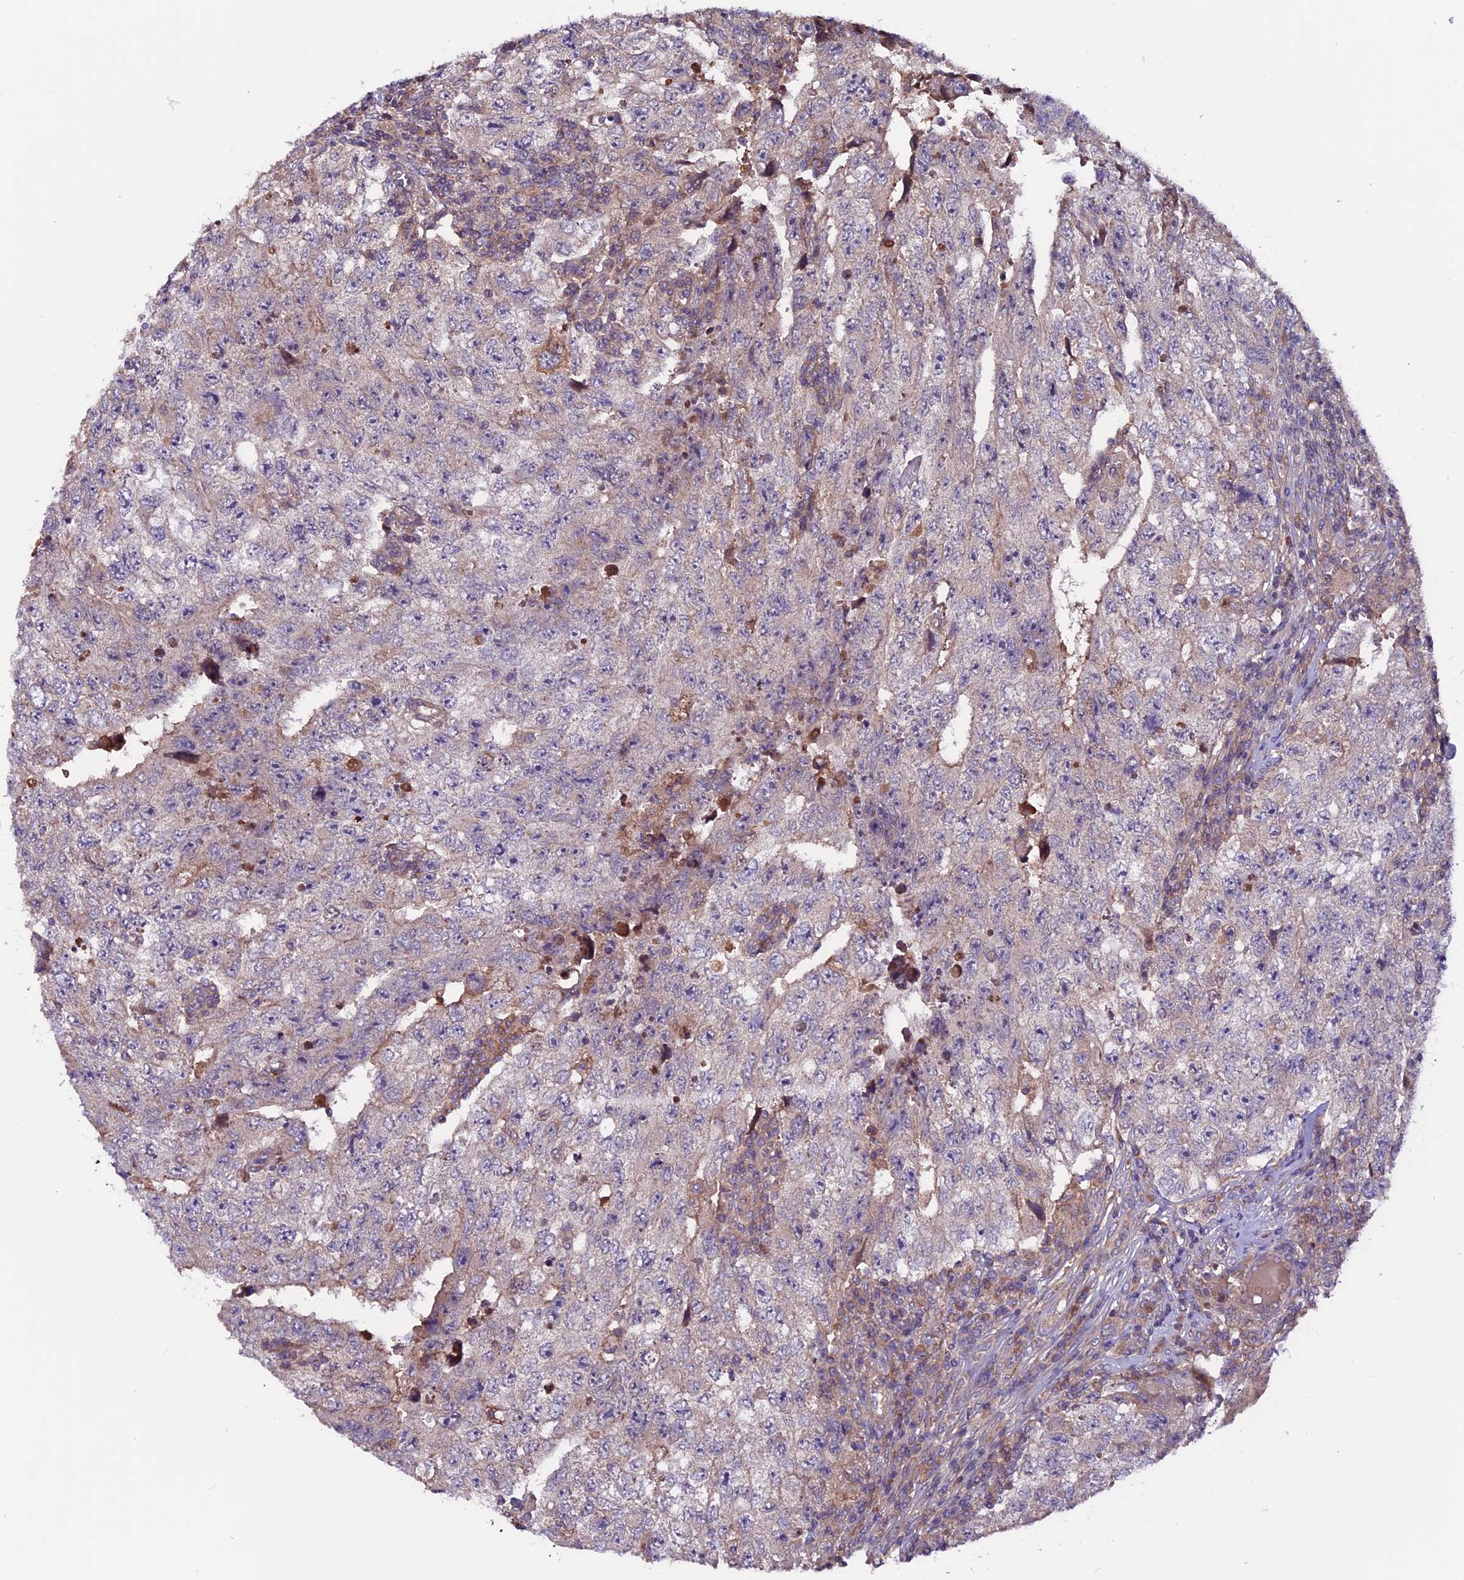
{"staining": {"intensity": "negative", "quantity": "none", "location": "none"}, "tissue": "testis cancer", "cell_type": "Tumor cells", "image_type": "cancer", "snomed": [{"axis": "morphology", "description": "Carcinoma, Embryonal, NOS"}, {"axis": "topography", "description": "Testis"}], "caption": "Micrograph shows no protein expression in tumor cells of embryonal carcinoma (testis) tissue.", "gene": "ZNF598", "patient": {"sex": "male", "age": 17}}